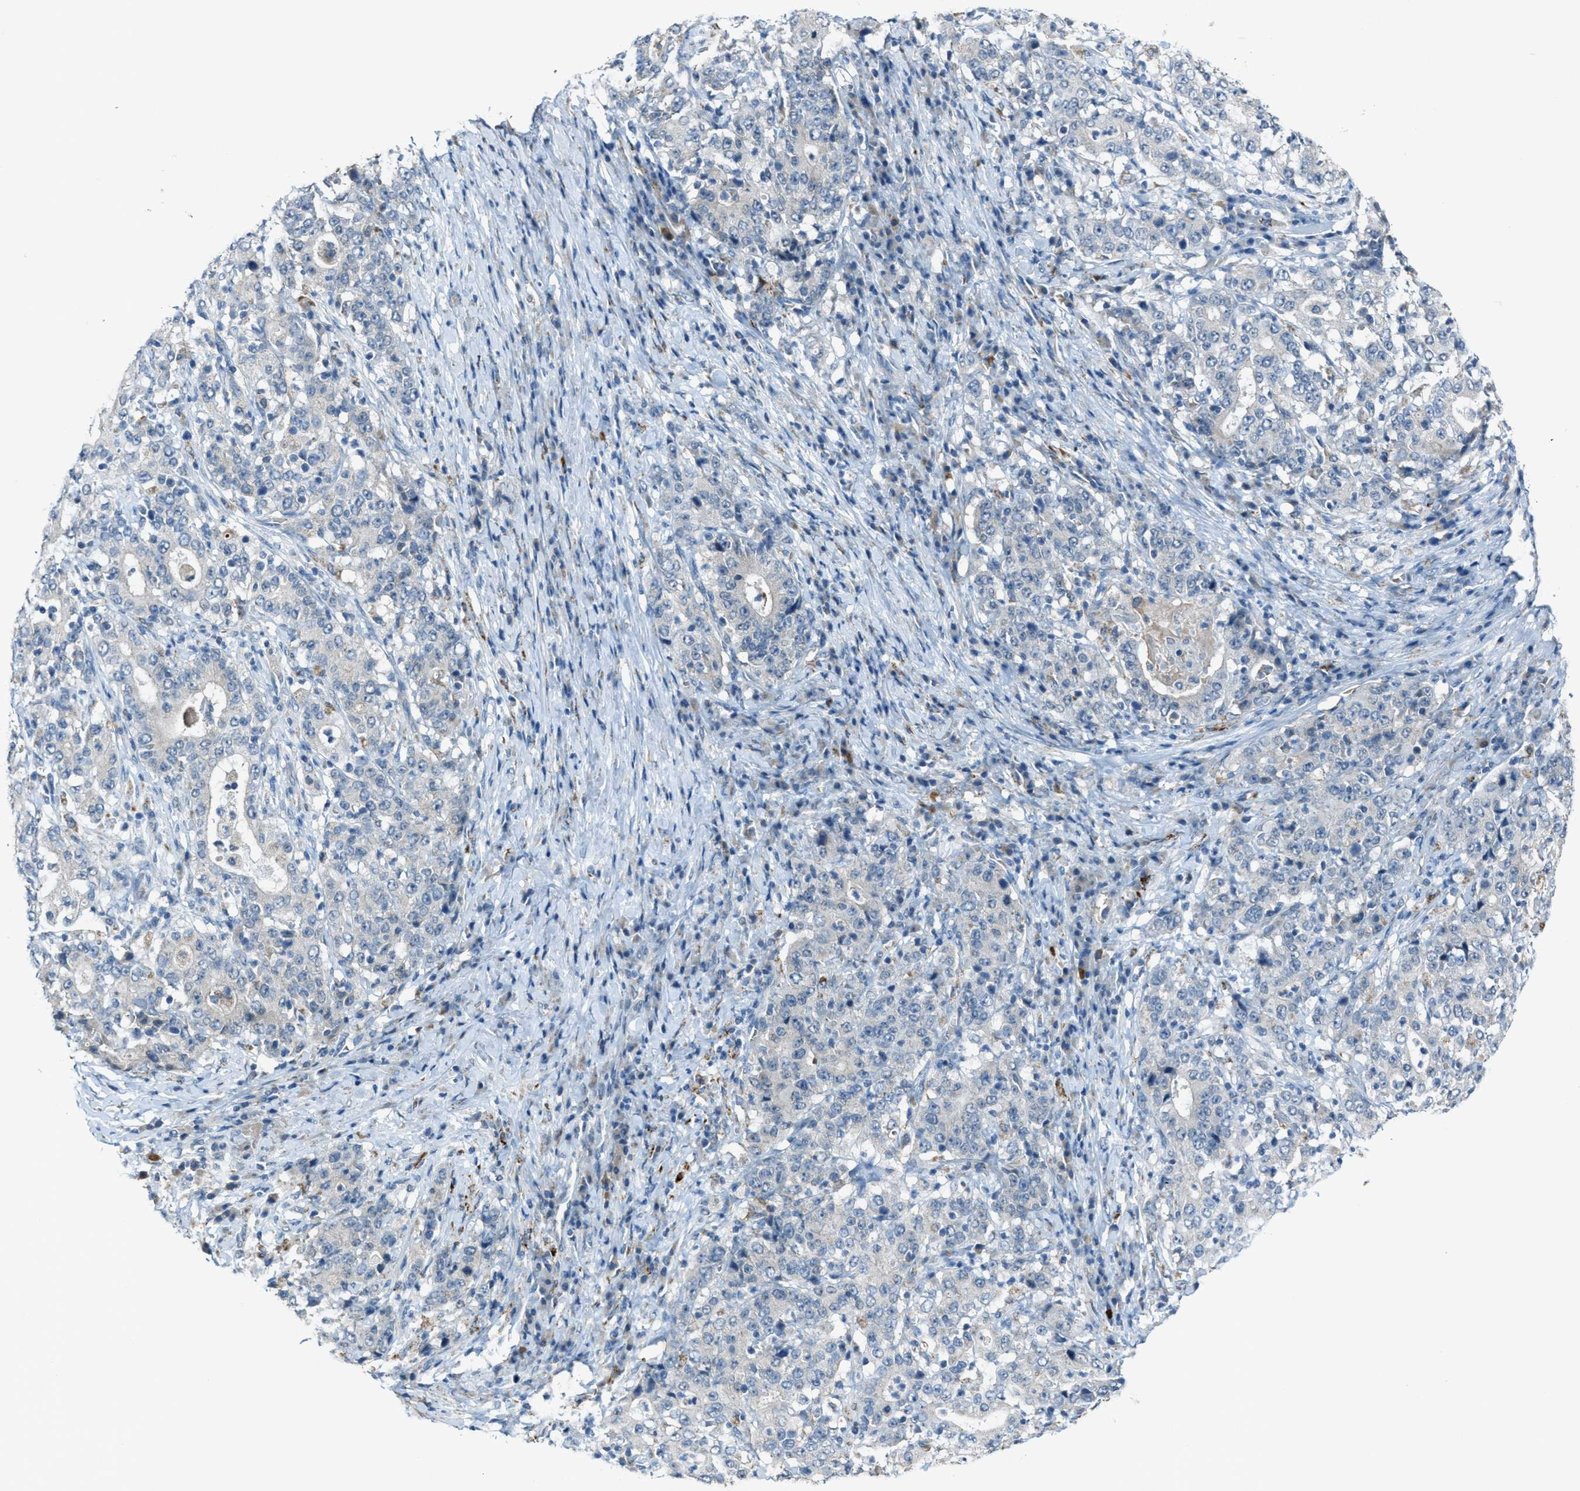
{"staining": {"intensity": "negative", "quantity": "none", "location": "none"}, "tissue": "stomach cancer", "cell_type": "Tumor cells", "image_type": "cancer", "snomed": [{"axis": "morphology", "description": "Normal tissue, NOS"}, {"axis": "morphology", "description": "Adenocarcinoma, NOS"}, {"axis": "topography", "description": "Stomach, upper"}, {"axis": "topography", "description": "Stomach"}], "caption": "This micrograph is of stomach adenocarcinoma stained with IHC to label a protein in brown with the nuclei are counter-stained blue. There is no positivity in tumor cells.", "gene": "CDON", "patient": {"sex": "male", "age": 59}}